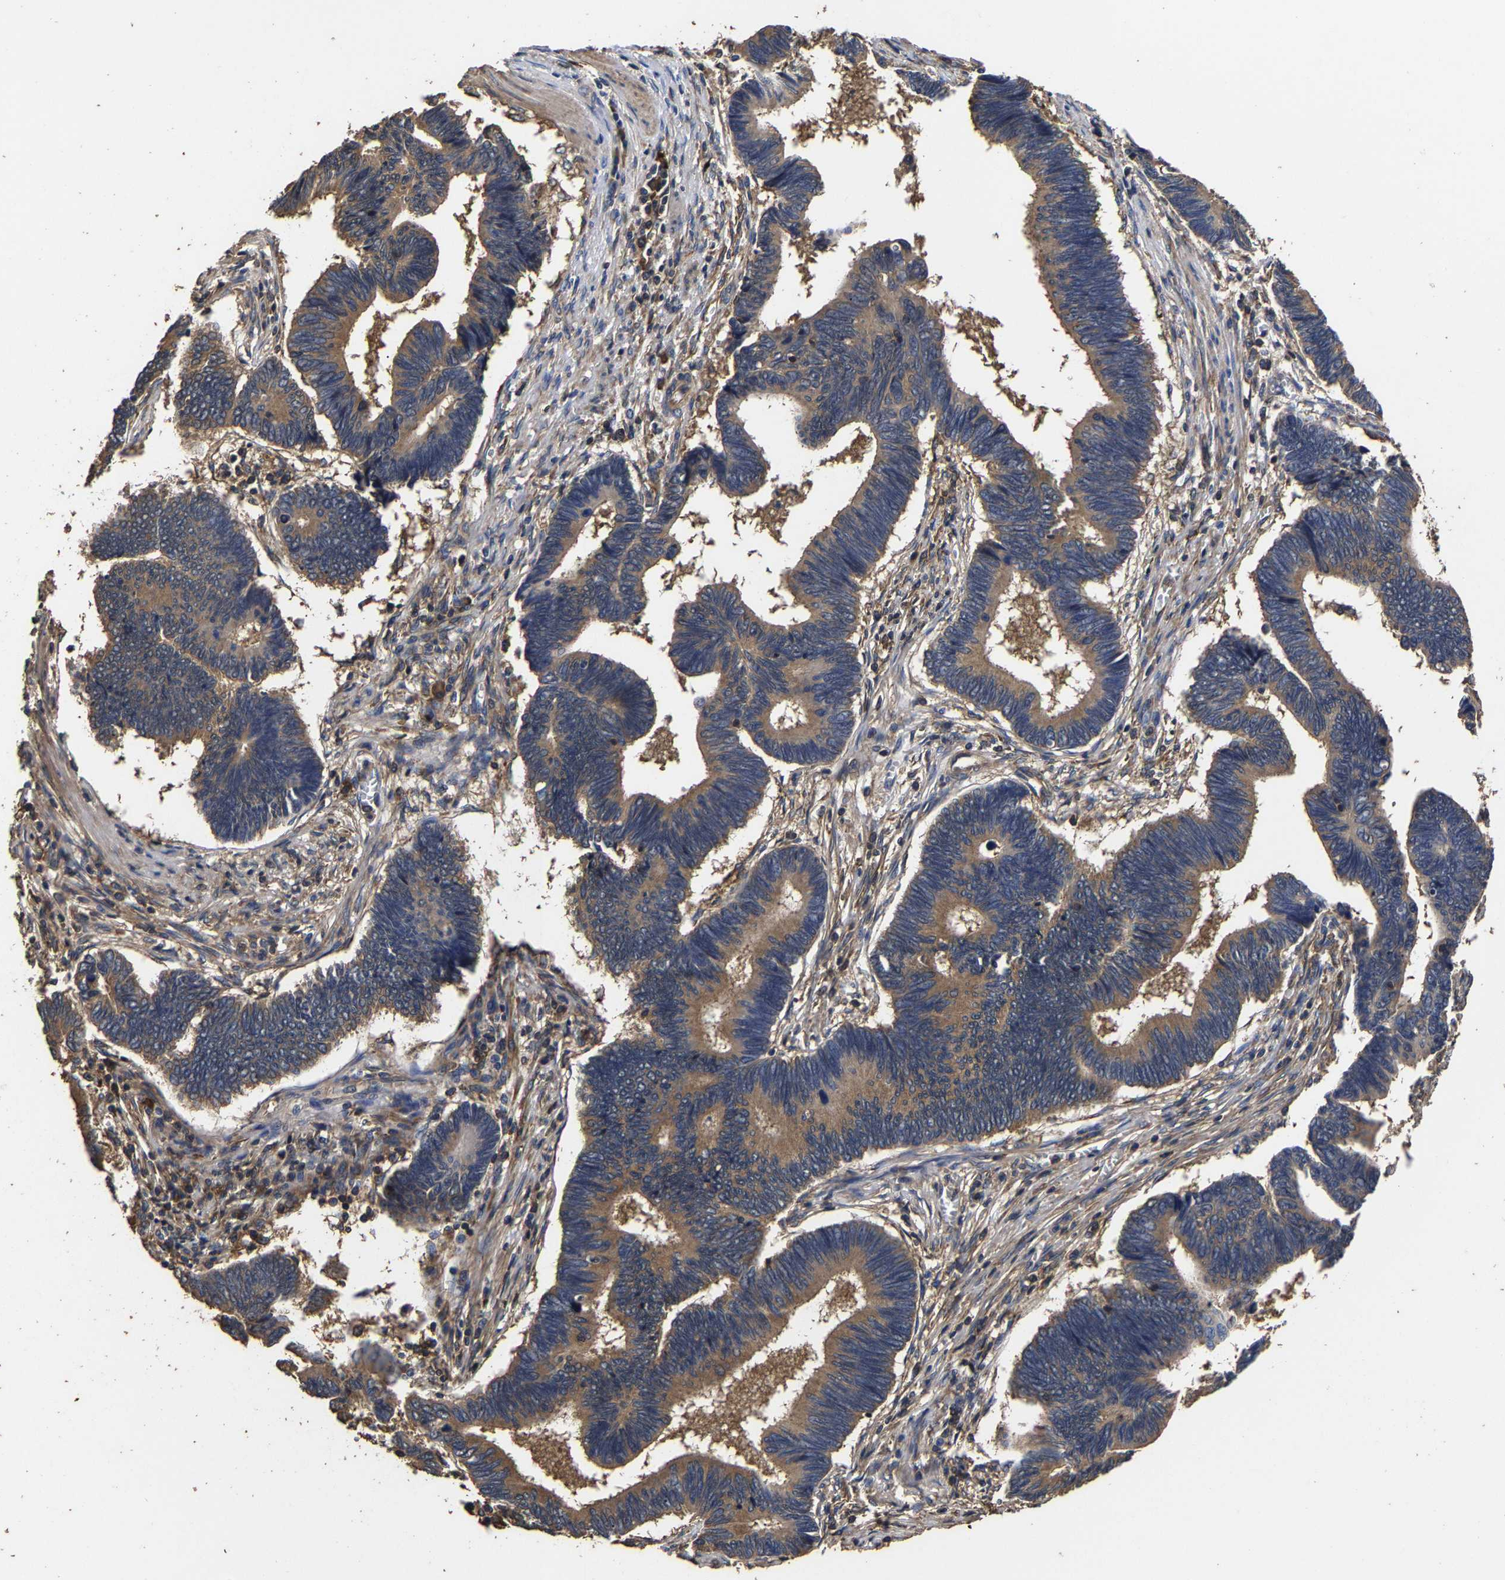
{"staining": {"intensity": "moderate", "quantity": ">75%", "location": "cytoplasmic/membranous"}, "tissue": "pancreatic cancer", "cell_type": "Tumor cells", "image_type": "cancer", "snomed": [{"axis": "morphology", "description": "Adenocarcinoma, NOS"}, {"axis": "topography", "description": "Pancreas"}], "caption": "This is a photomicrograph of immunohistochemistry (IHC) staining of pancreatic adenocarcinoma, which shows moderate positivity in the cytoplasmic/membranous of tumor cells.", "gene": "ITCH", "patient": {"sex": "female", "age": 70}}